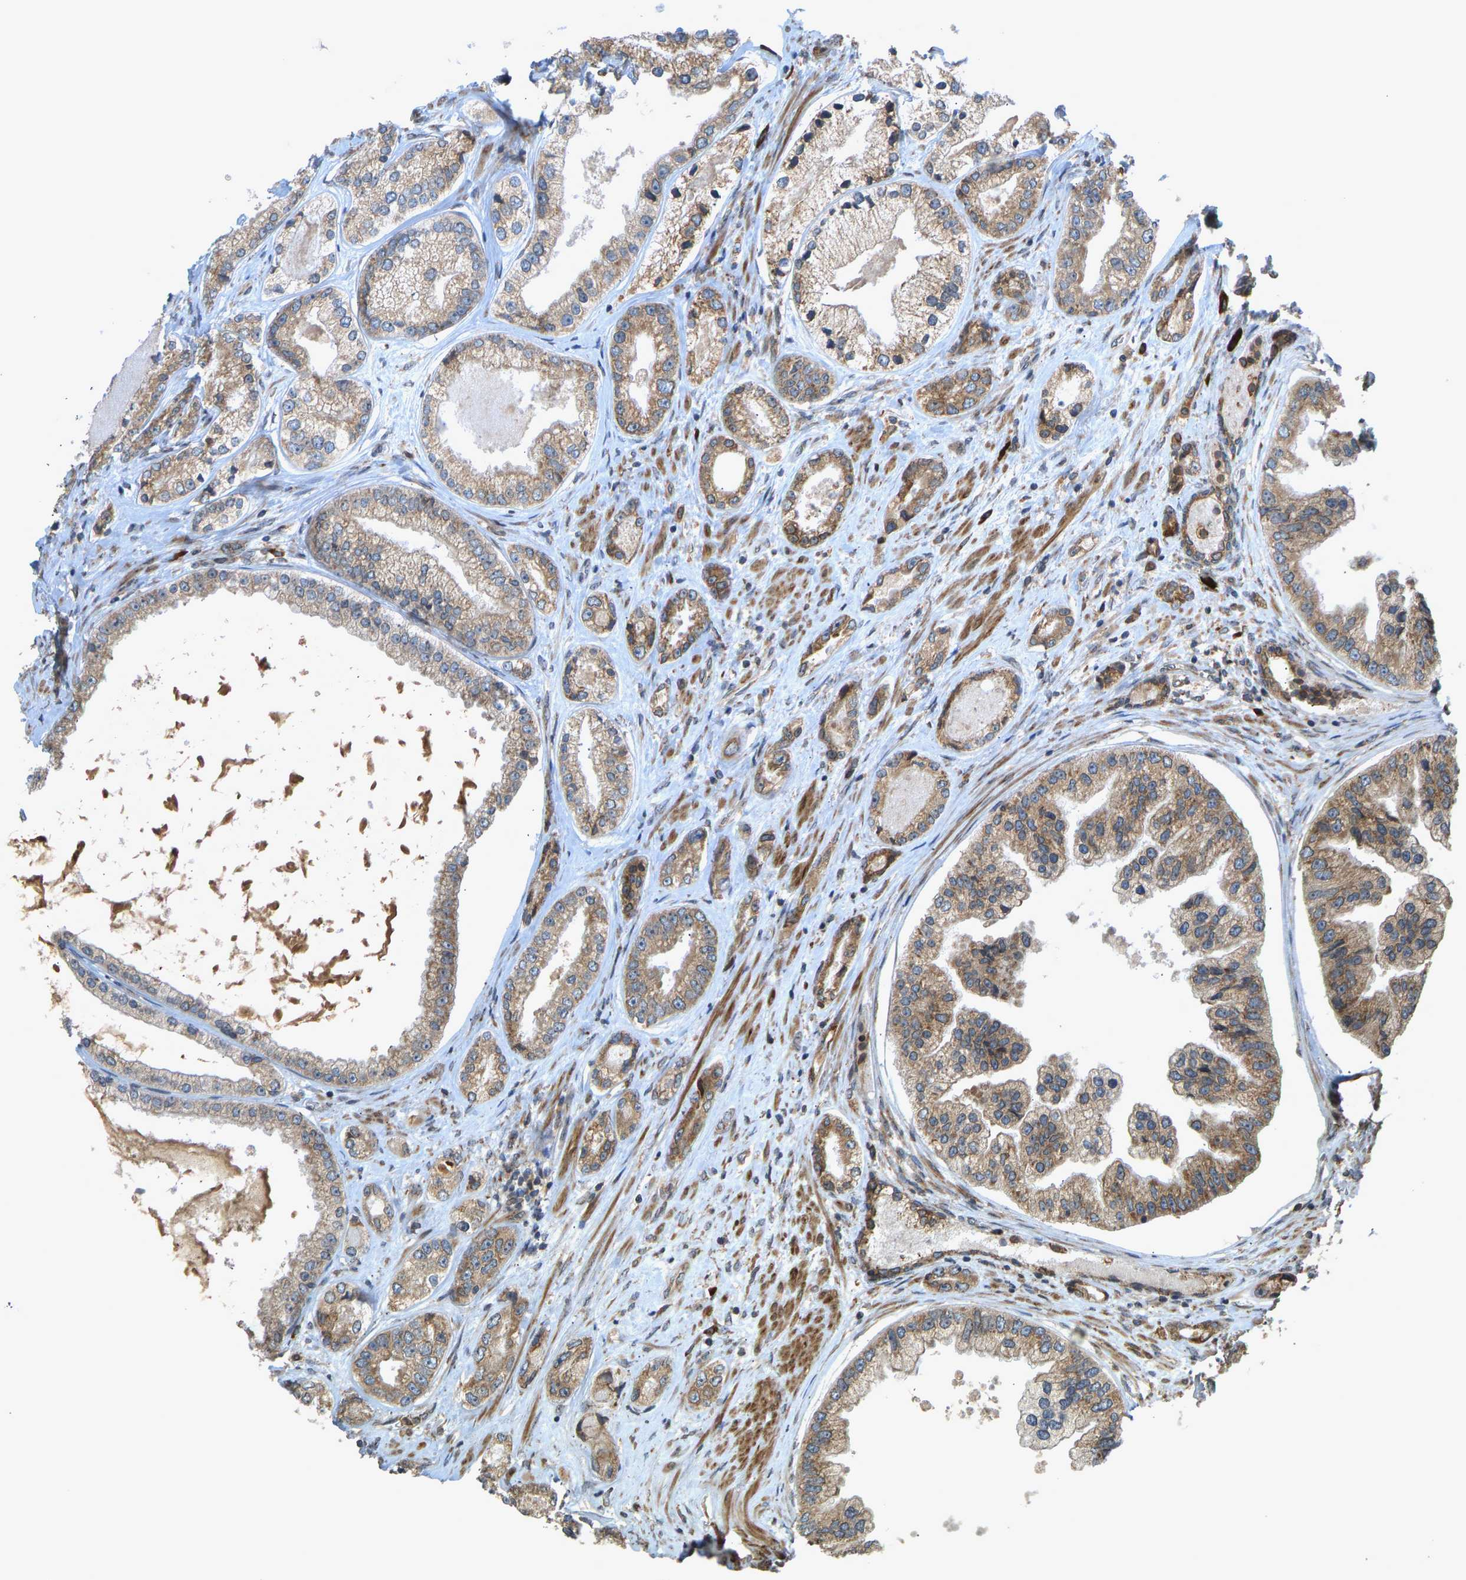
{"staining": {"intensity": "moderate", "quantity": ">75%", "location": "cytoplasmic/membranous"}, "tissue": "prostate cancer", "cell_type": "Tumor cells", "image_type": "cancer", "snomed": [{"axis": "morphology", "description": "Adenocarcinoma, High grade"}, {"axis": "topography", "description": "Prostate"}], "caption": "Tumor cells demonstrate moderate cytoplasmic/membranous positivity in about >75% of cells in high-grade adenocarcinoma (prostate). The staining was performed using DAB (3,3'-diaminobenzidine), with brown indicating positive protein expression. Nuclei are stained blue with hematoxylin.", "gene": "RPN2", "patient": {"sex": "male", "age": 61}}